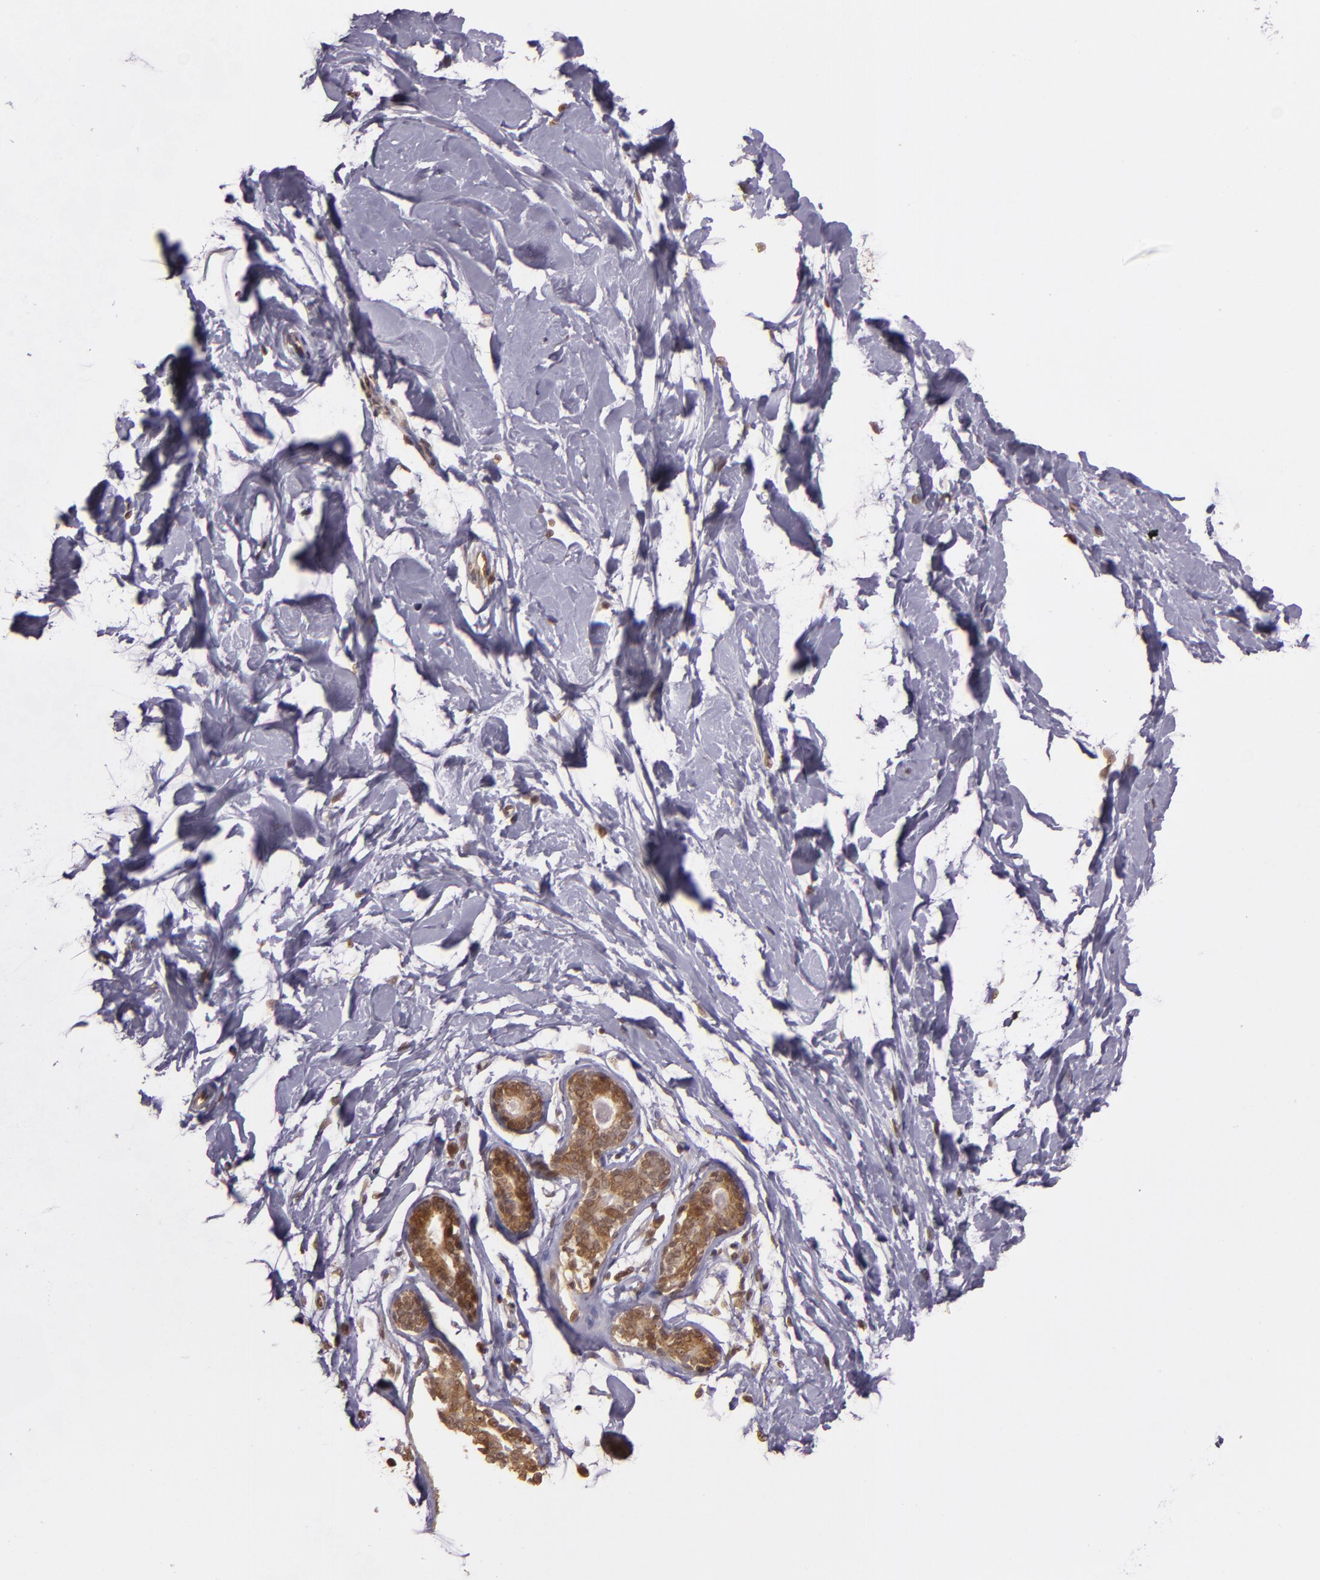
{"staining": {"intensity": "negative", "quantity": "none", "location": "none"}, "tissue": "breast", "cell_type": "Adipocytes", "image_type": "normal", "snomed": [{"axis": "morphology", "description": "Normal tissue, NOS"}, {"axis": "topography", "description": "Breast"}], "caption": "IHC of benign breast reveals no expression in adipocytes.", "gene": "TXNRD2", "patient": {"sex": "female", "age": 23}}